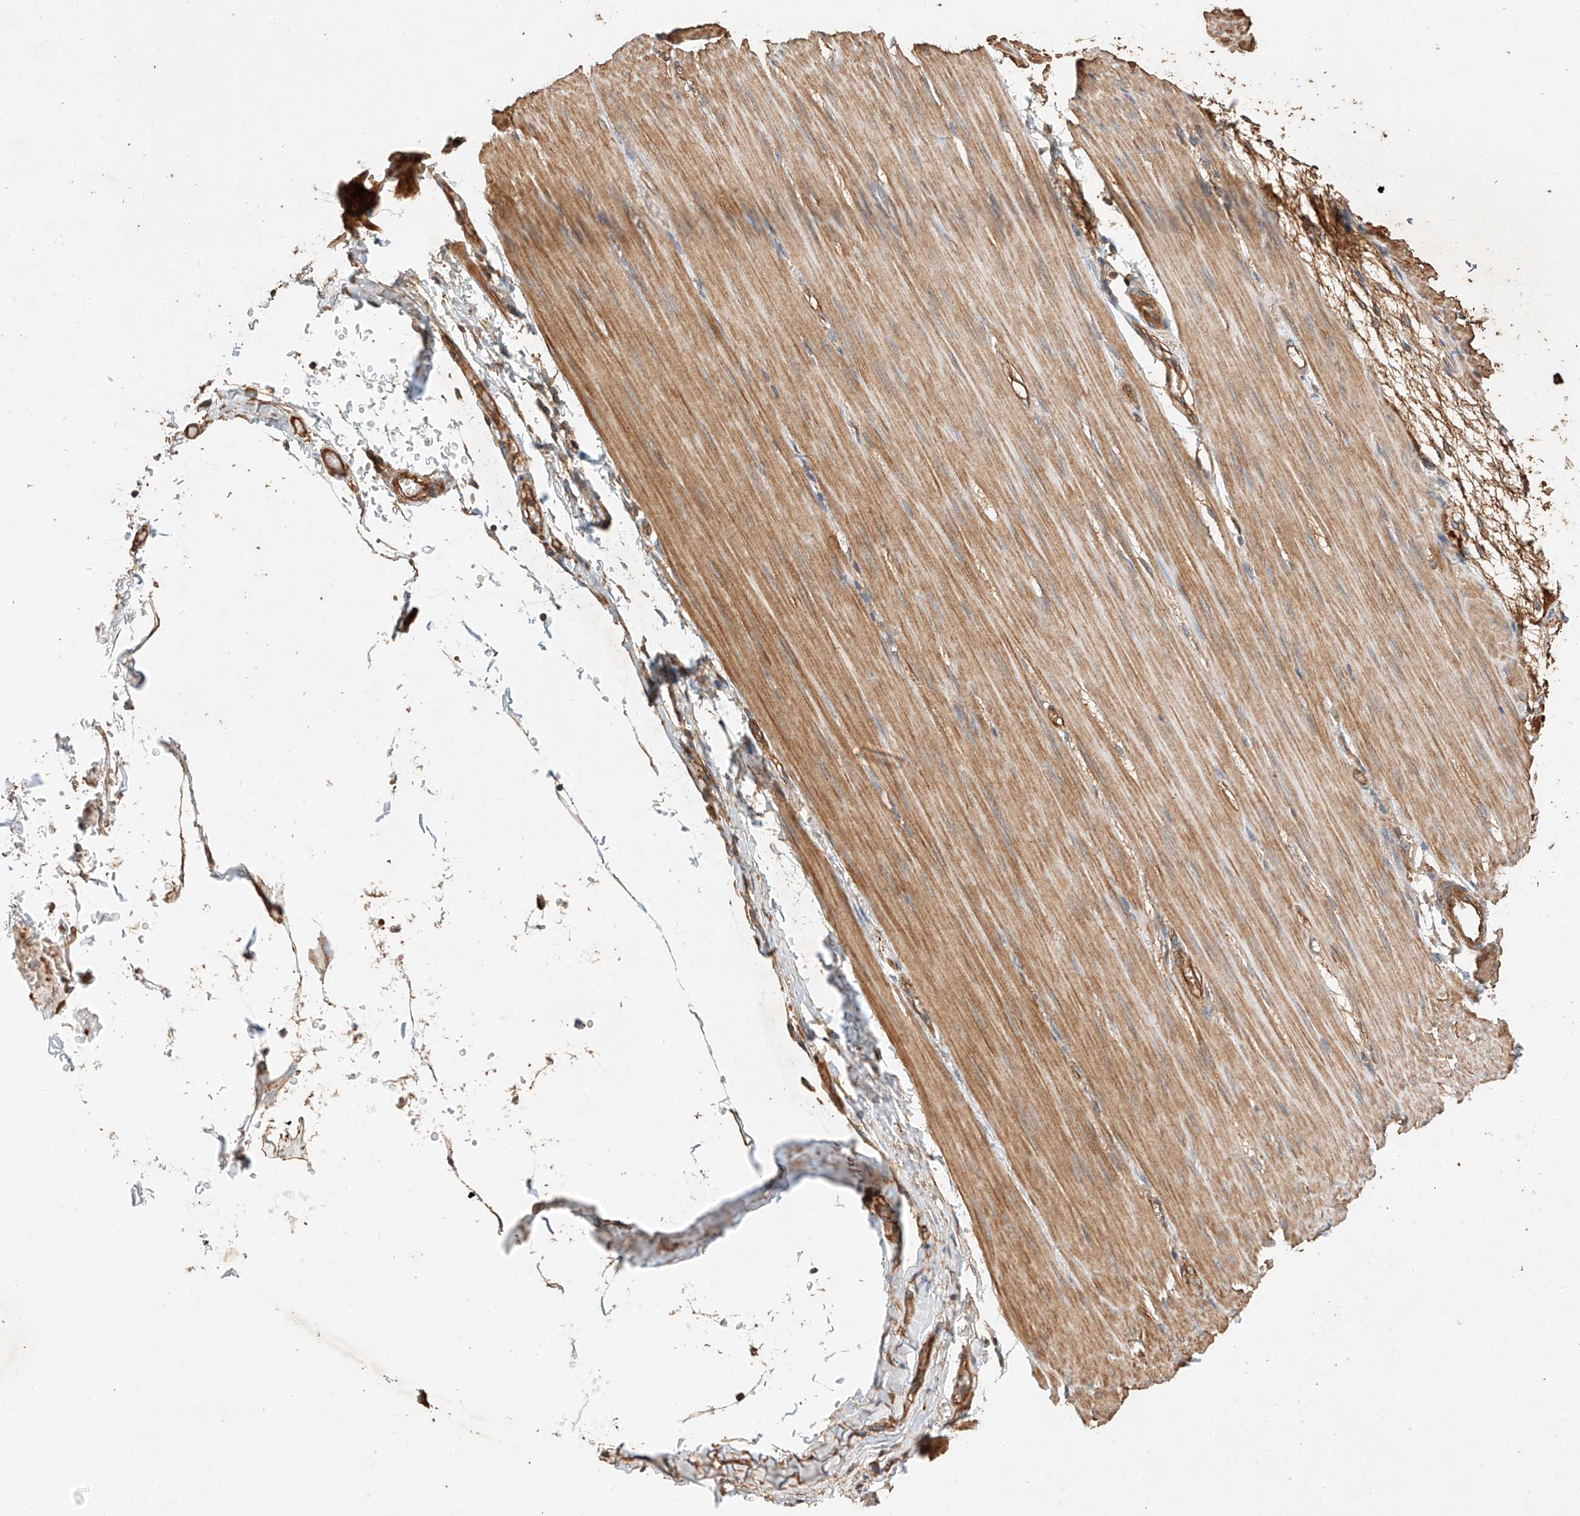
{"staining": {"intensity": "moderate", "quantity": ">75%", "location": "cytoplasmic/membranous"}, "tissue": "smooth muscle", "cell_type": "Smooth muscle cells", "image_type": "normal", "snomed": [{"axis": "morphology", "description": "Normal tissue, NOS"}, {"axis": "morphology", "description": "Adenocarcinoma, NOS"}, {"axis": "topography", "description": "Colon"}, {"axis": "topography", "description": "Peripheral nerve tissue"}], "caption": "This is an image of IHC staining of unremarkable smooth muscle, which shows moderate staining in the cytoplasmic/membranous of smooth muscle cells.", "gene": "GHDC", "patient": {"sex": "male", "age": 14}}